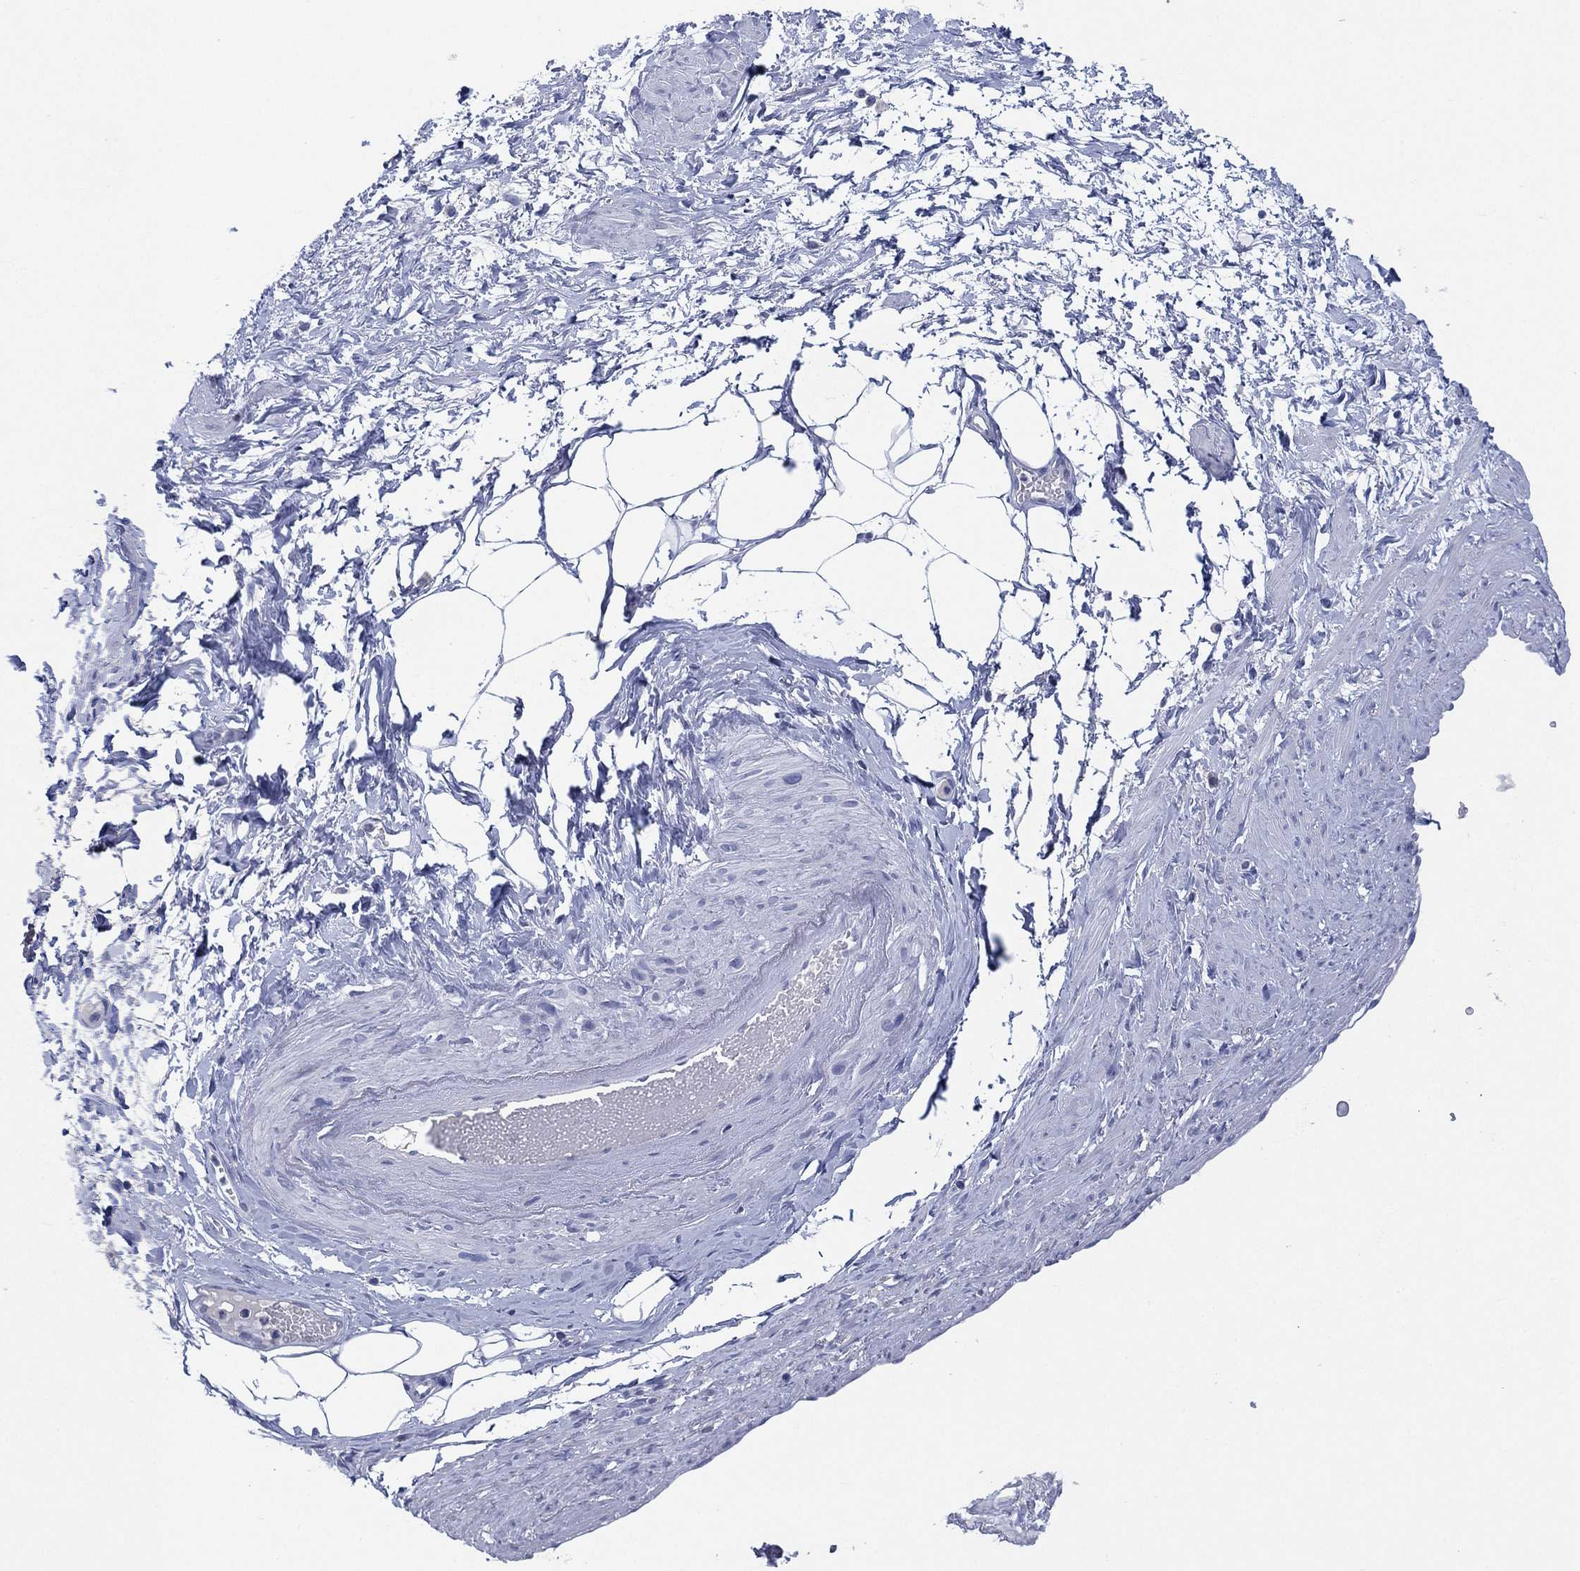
{"staining": {"intensity": "negative", "quantity": "none", "location": "none"}, "tissue": "adipose tissue", "cell_type": "Adipocytes", "image_type": "normal", "snomed": [{"axis": "morphology", "description": "Normal tissue, NOS"}, {"axis": "topography", "description": "Prostate"}, {"axis": "topography", "description": "Peripheral nerve tissue"}], "caption": "Immunohistochemical staining of benign adipose tissue displays no significant staining in adipocytes.", "gene": "KRT35", "patient": {"sex": "male", "age": 57}}